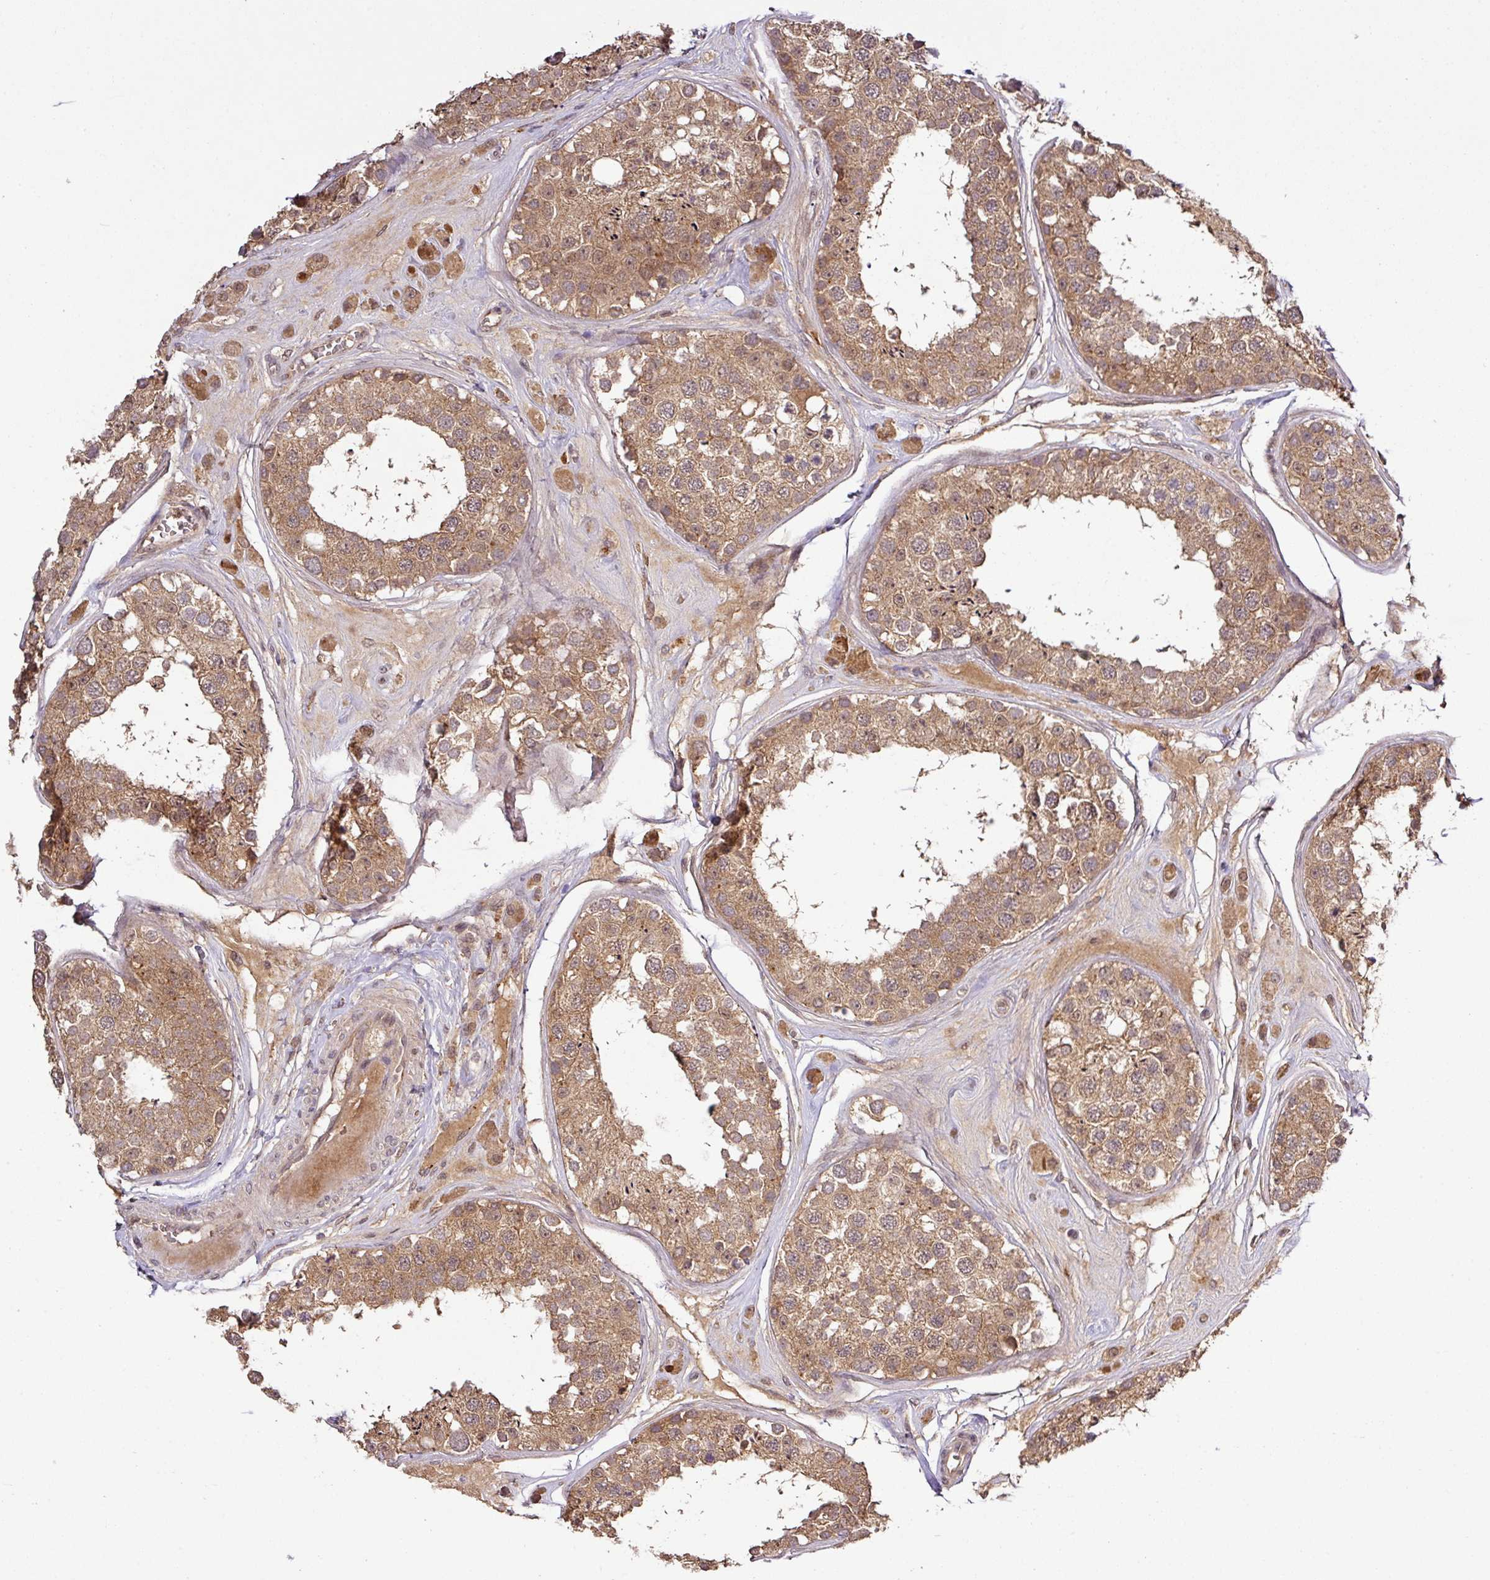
{"staining": {"intensity": "moderate", "quantity": ">75%", "location": "cytoplasmic/membranous"}, "tissue": "testis", "cell_type": "Cells in seminiferous ducts", "image_type": "normal", "snomed": [{"axis": "morphology", "description": "Normal tissue, NOS"}, {"axis": "topography", "description": "Testis"}], "caption": "DAB immunohistochemical staining of normal human testis shows moderate cytoplasmic/membranous protein staining in approximately >75% of cells in seminiferous ducts. (IHC, brightfield microscopy, high magnification).", "gene": "FAIM", "patient": {"sex": "male", "age": 25}}